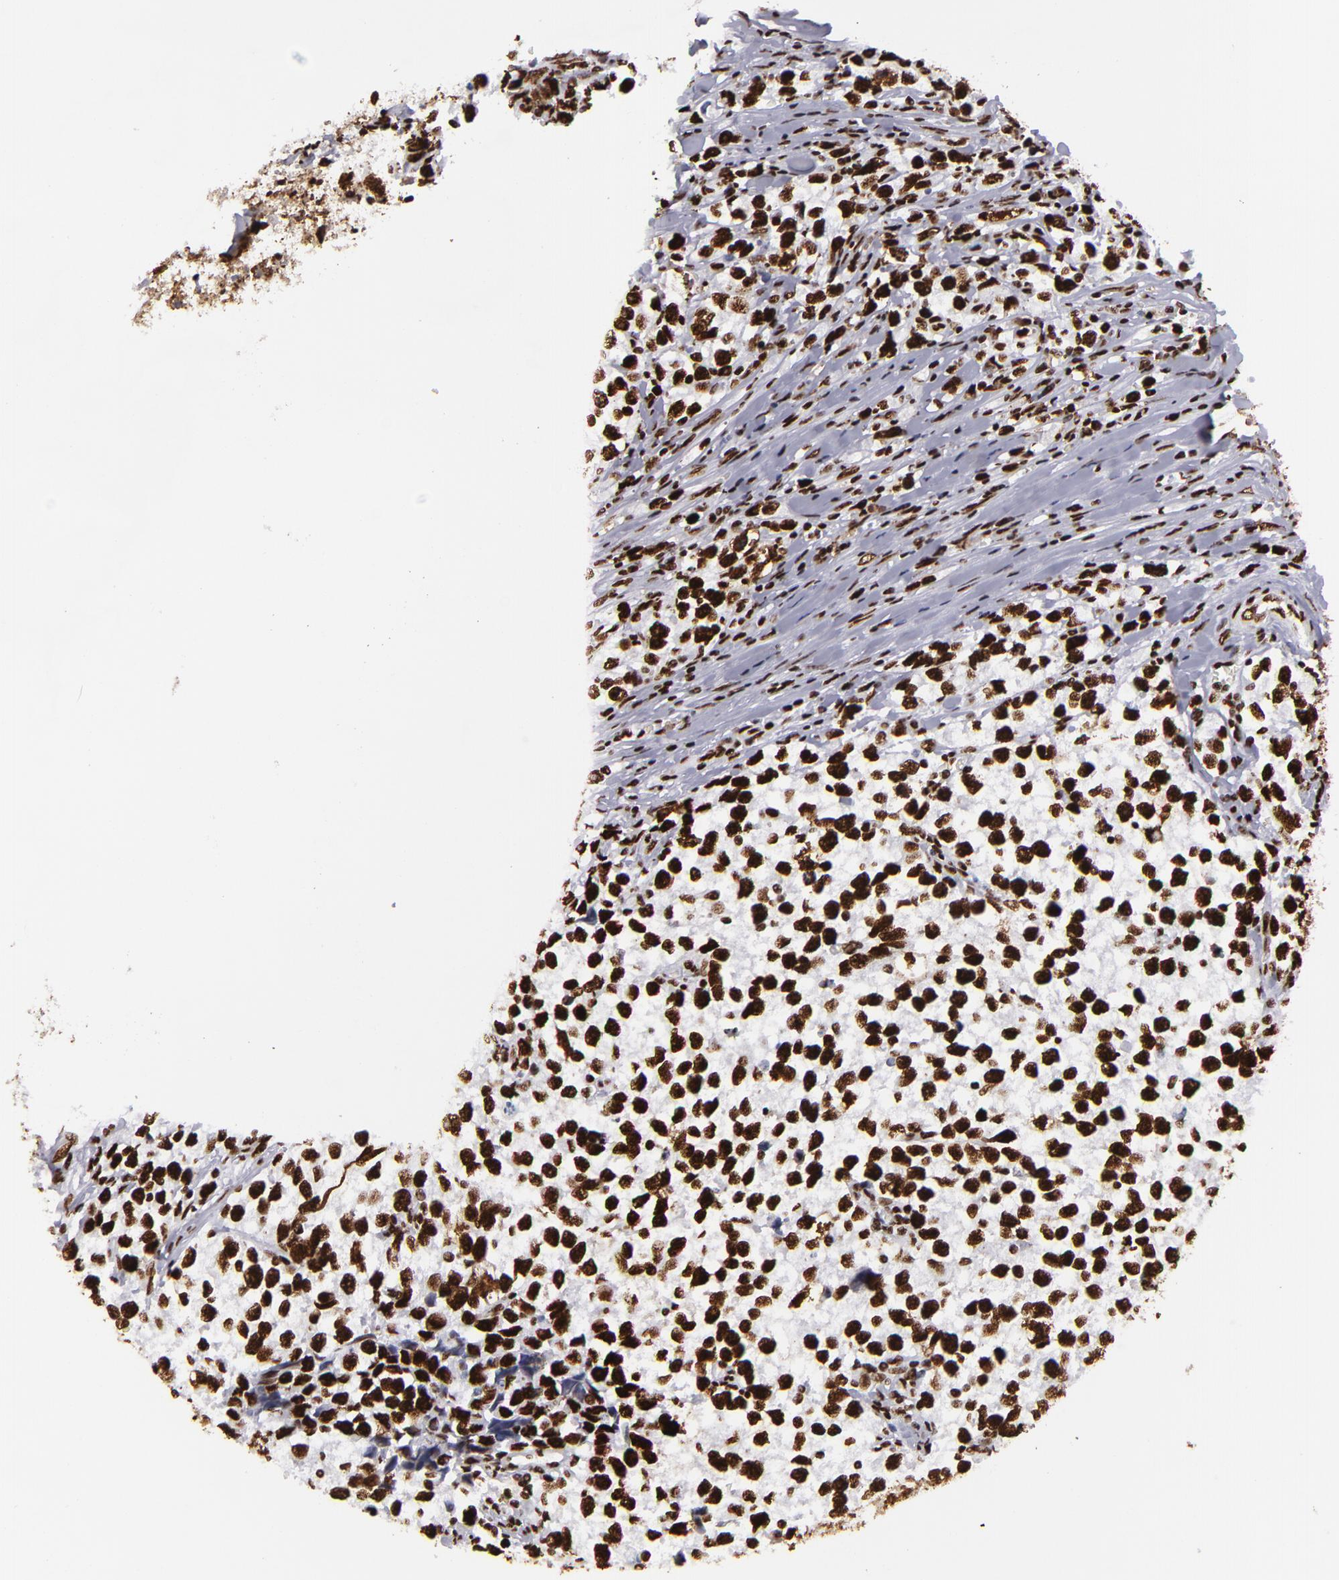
{"staining": {"intensity": "strong", "quantity": ">75%", "location": "nuclear"}, "tissue": "testis cancer", "cell_type": "Tumor cells", "image_type": "cancer", "snomed": [{"axis": "morphology", "description": "Seminoma, NOS"}, {"axis": "morphology", "description": "Carcinoma, Embryonal, NOS"}, {"axis": "topography", "description": "Testis"}], "caption": "Immunohistochemistry (IHC) of embryonal carcinoma (testis) displays high levels of strong nuclear positivity in about >75% of tumor cells.", "gene": "SAFB", "patient": {"sex": "male", "age": 30}}